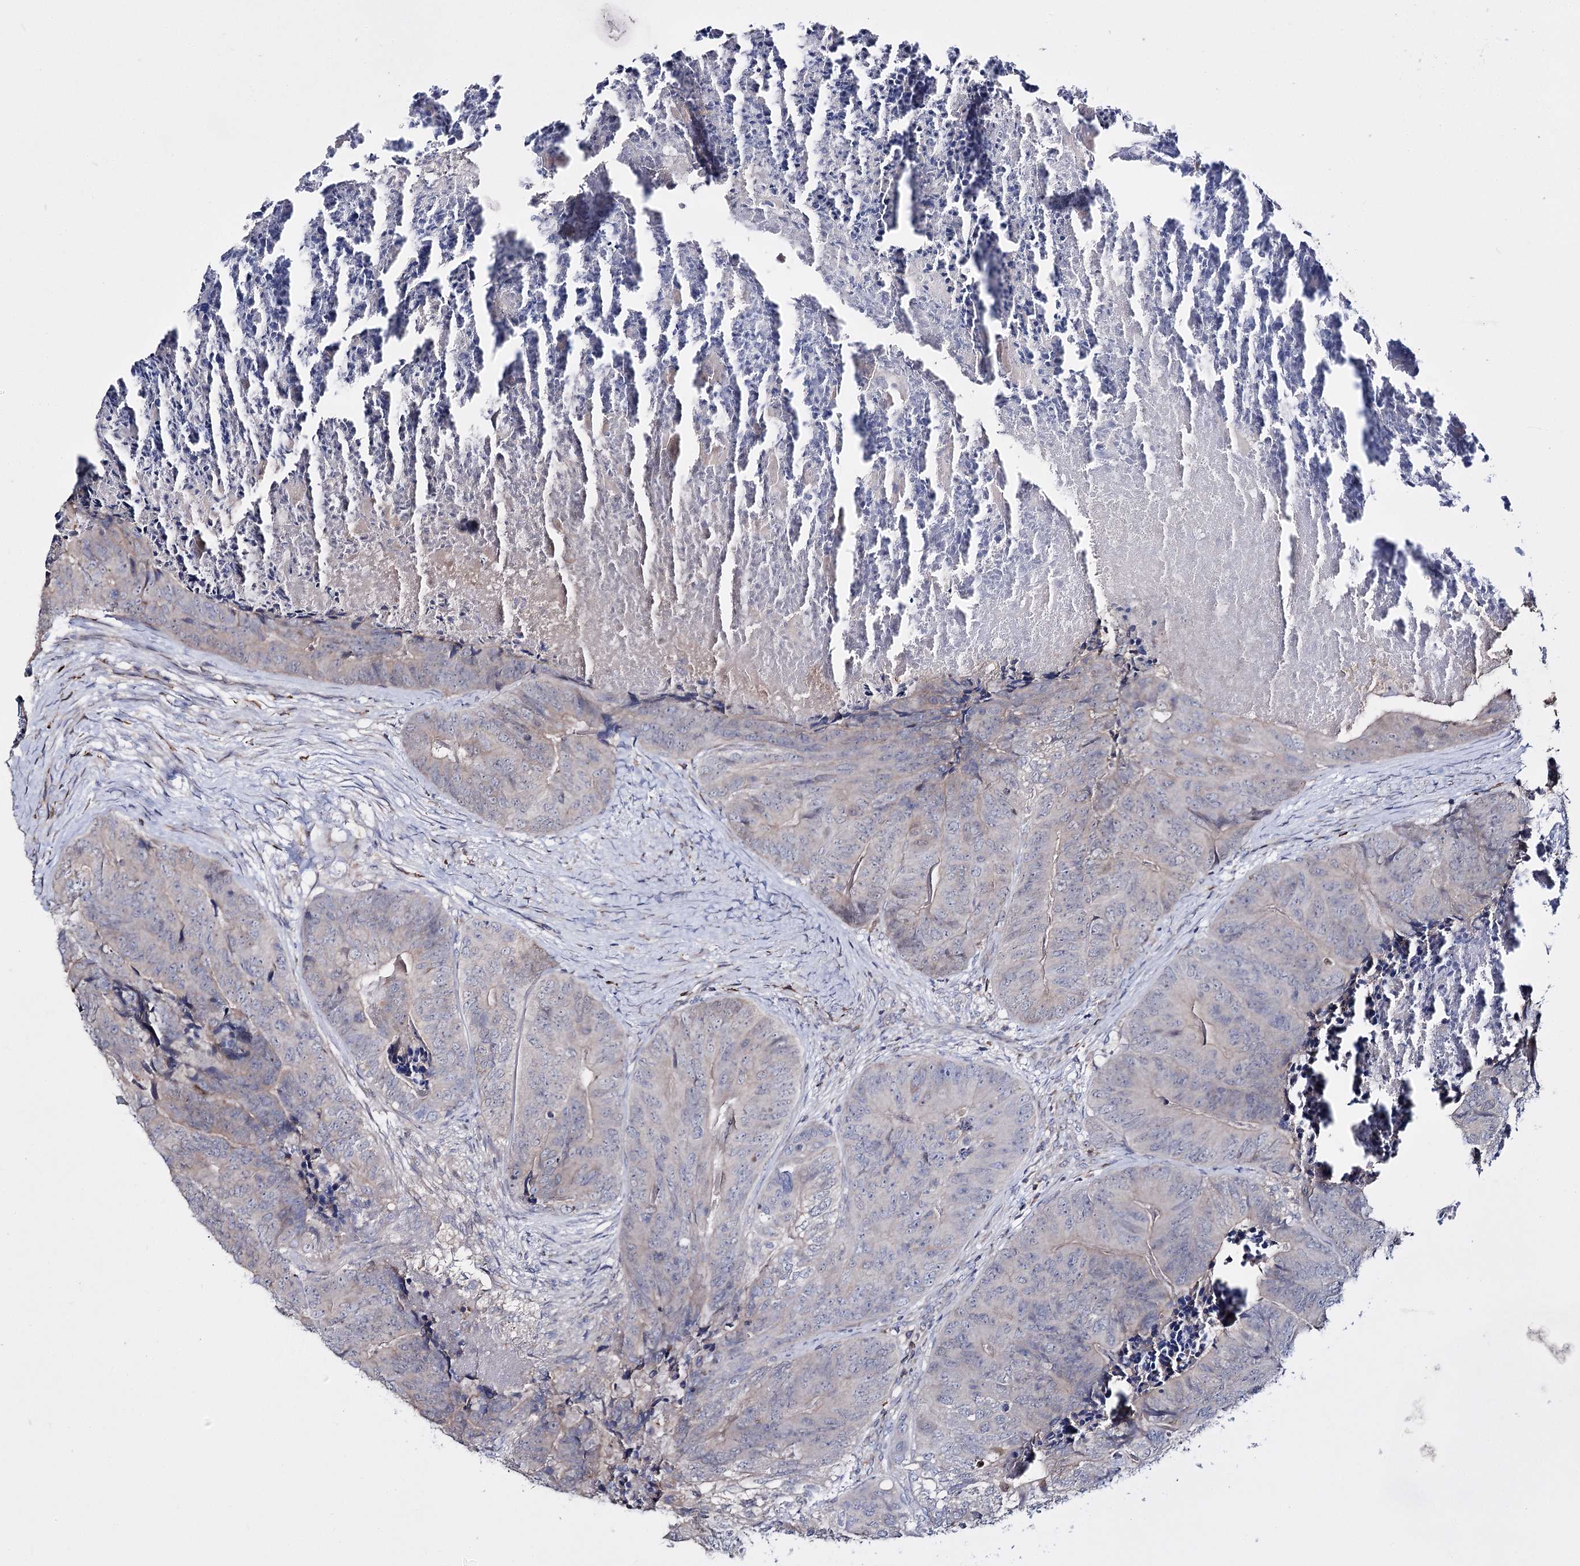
{"staining": {"intensity": "moderate", "quantity": "<25%", "location": "cytoplasmic/membranous"}, "tissue": "colorectal cancer", "cell_type": "Tumor cells", "image_type": "cancer", "snomed": [{"axis": "morphology", "description": "Adenocarcinoma, NOS"}, {"axis": "topography", "description": "Colon"}], "caption": "Tumor cells show low levels of moderate cytoplasmic/membranous expression in approximately <25% of cells in human colorectal adenocarcinoma. The staining is performed using DAB (3,3'-diaminobenzidine) brown chromogen to label protein expression. The nuclei are counter-stained blue using hematoxylin.", "gene": "PTER", "patient": {"sex": "female", "age": 67}}